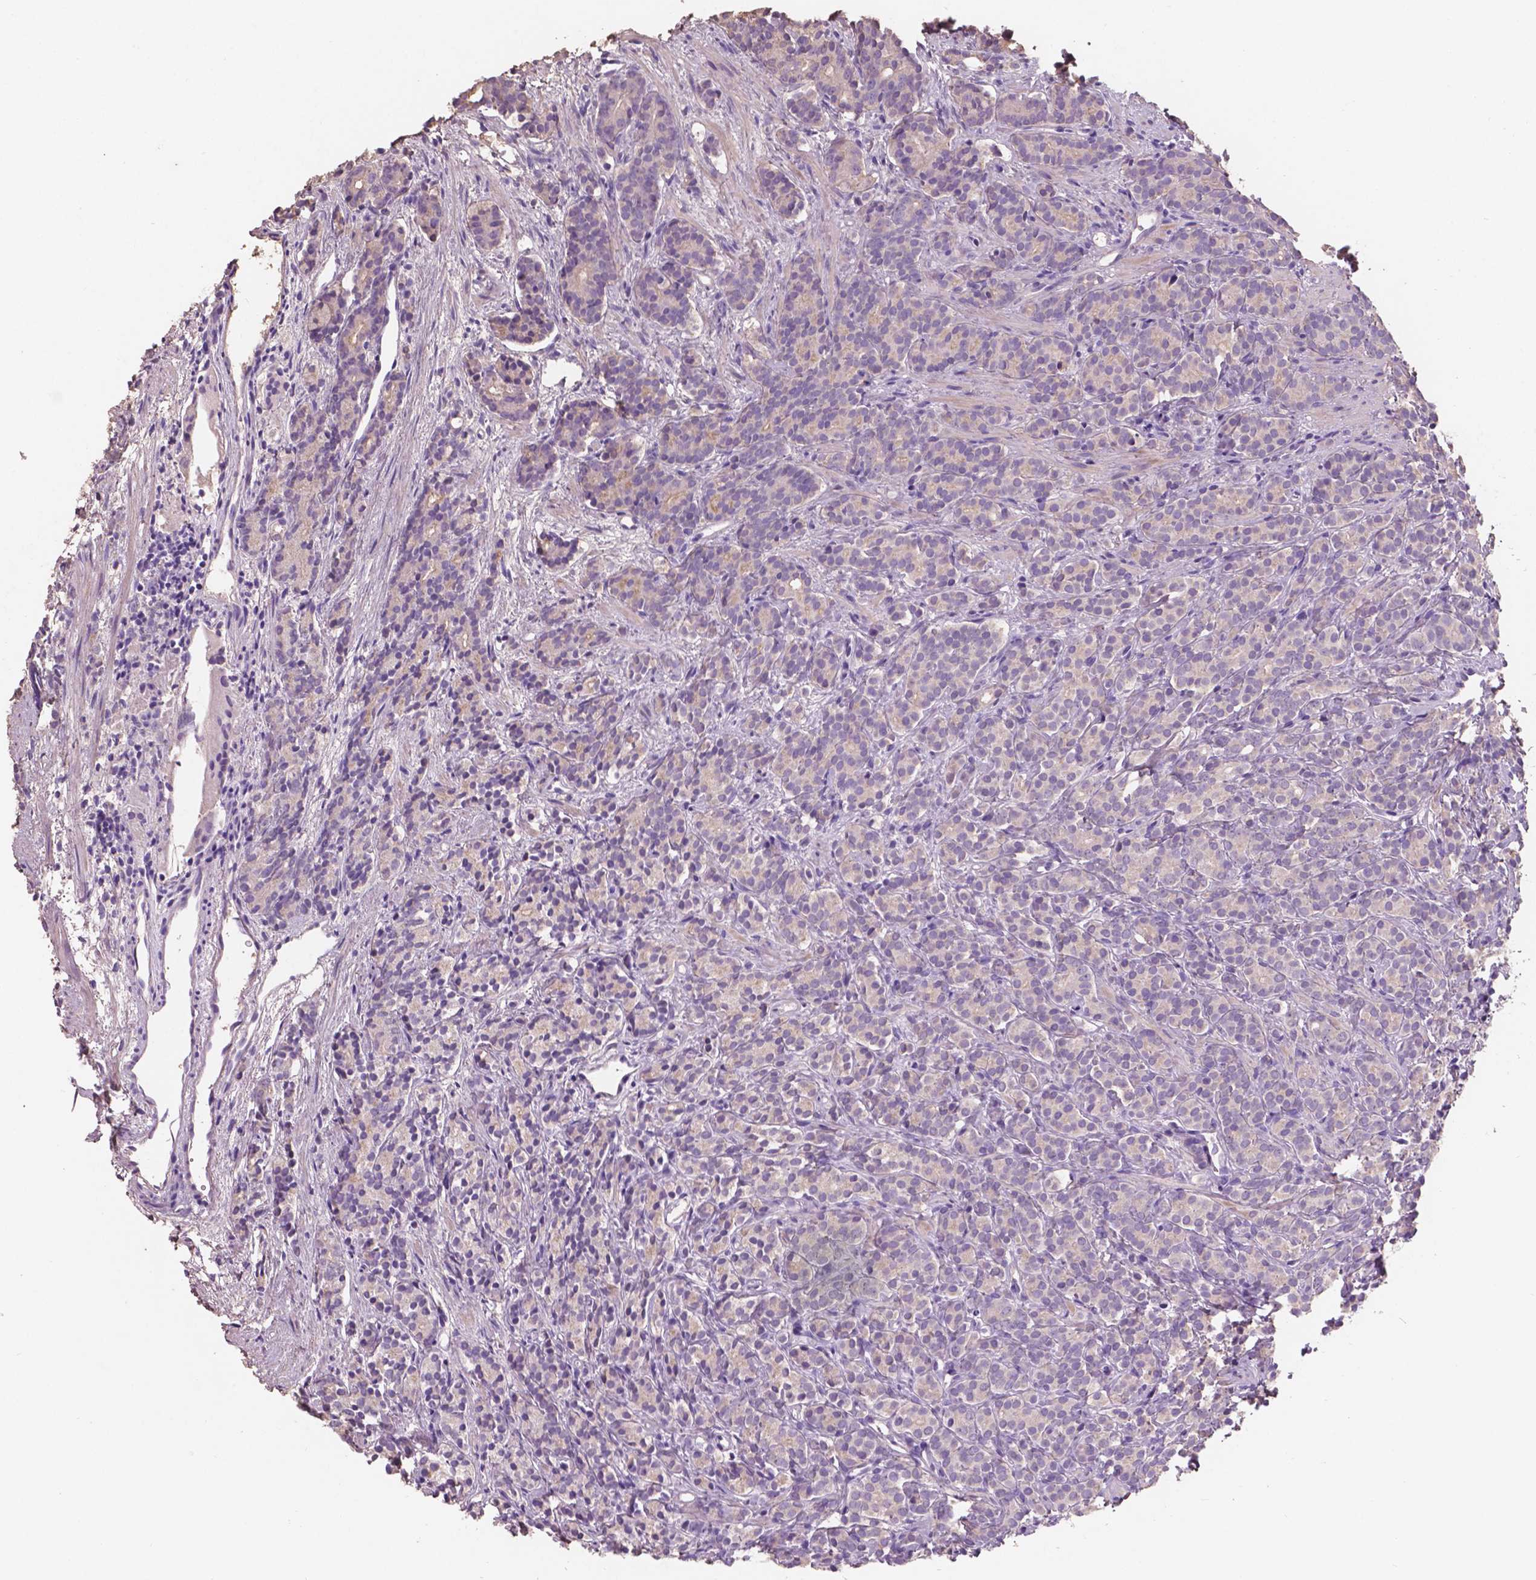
{"staining": {"intensity": "weak", "quantity": "<25%", "location": "cytoplasmic/membranous"}, "tissue": "prostate cancer", "cell_type": "Tumor cells", "image_type": "cancer", "snomed": [{"axis": "morphology", "description": "Adenocarcinoma, High grade"}, {"axis": "topography", "description": "Prostate"}], "caption": "Immunohistochemical staining of human prostate cancer (adenocarcinoma (high-grade)) demonstrates no significant expression in tumor cells. (DAB (3,3'-diaminobenzidine) immunohistochemistry (IHC) visualized using brightfield microscopy, high magnification).", "gene": "SBSN", "patient": {"sex": "male", "age": 84}}